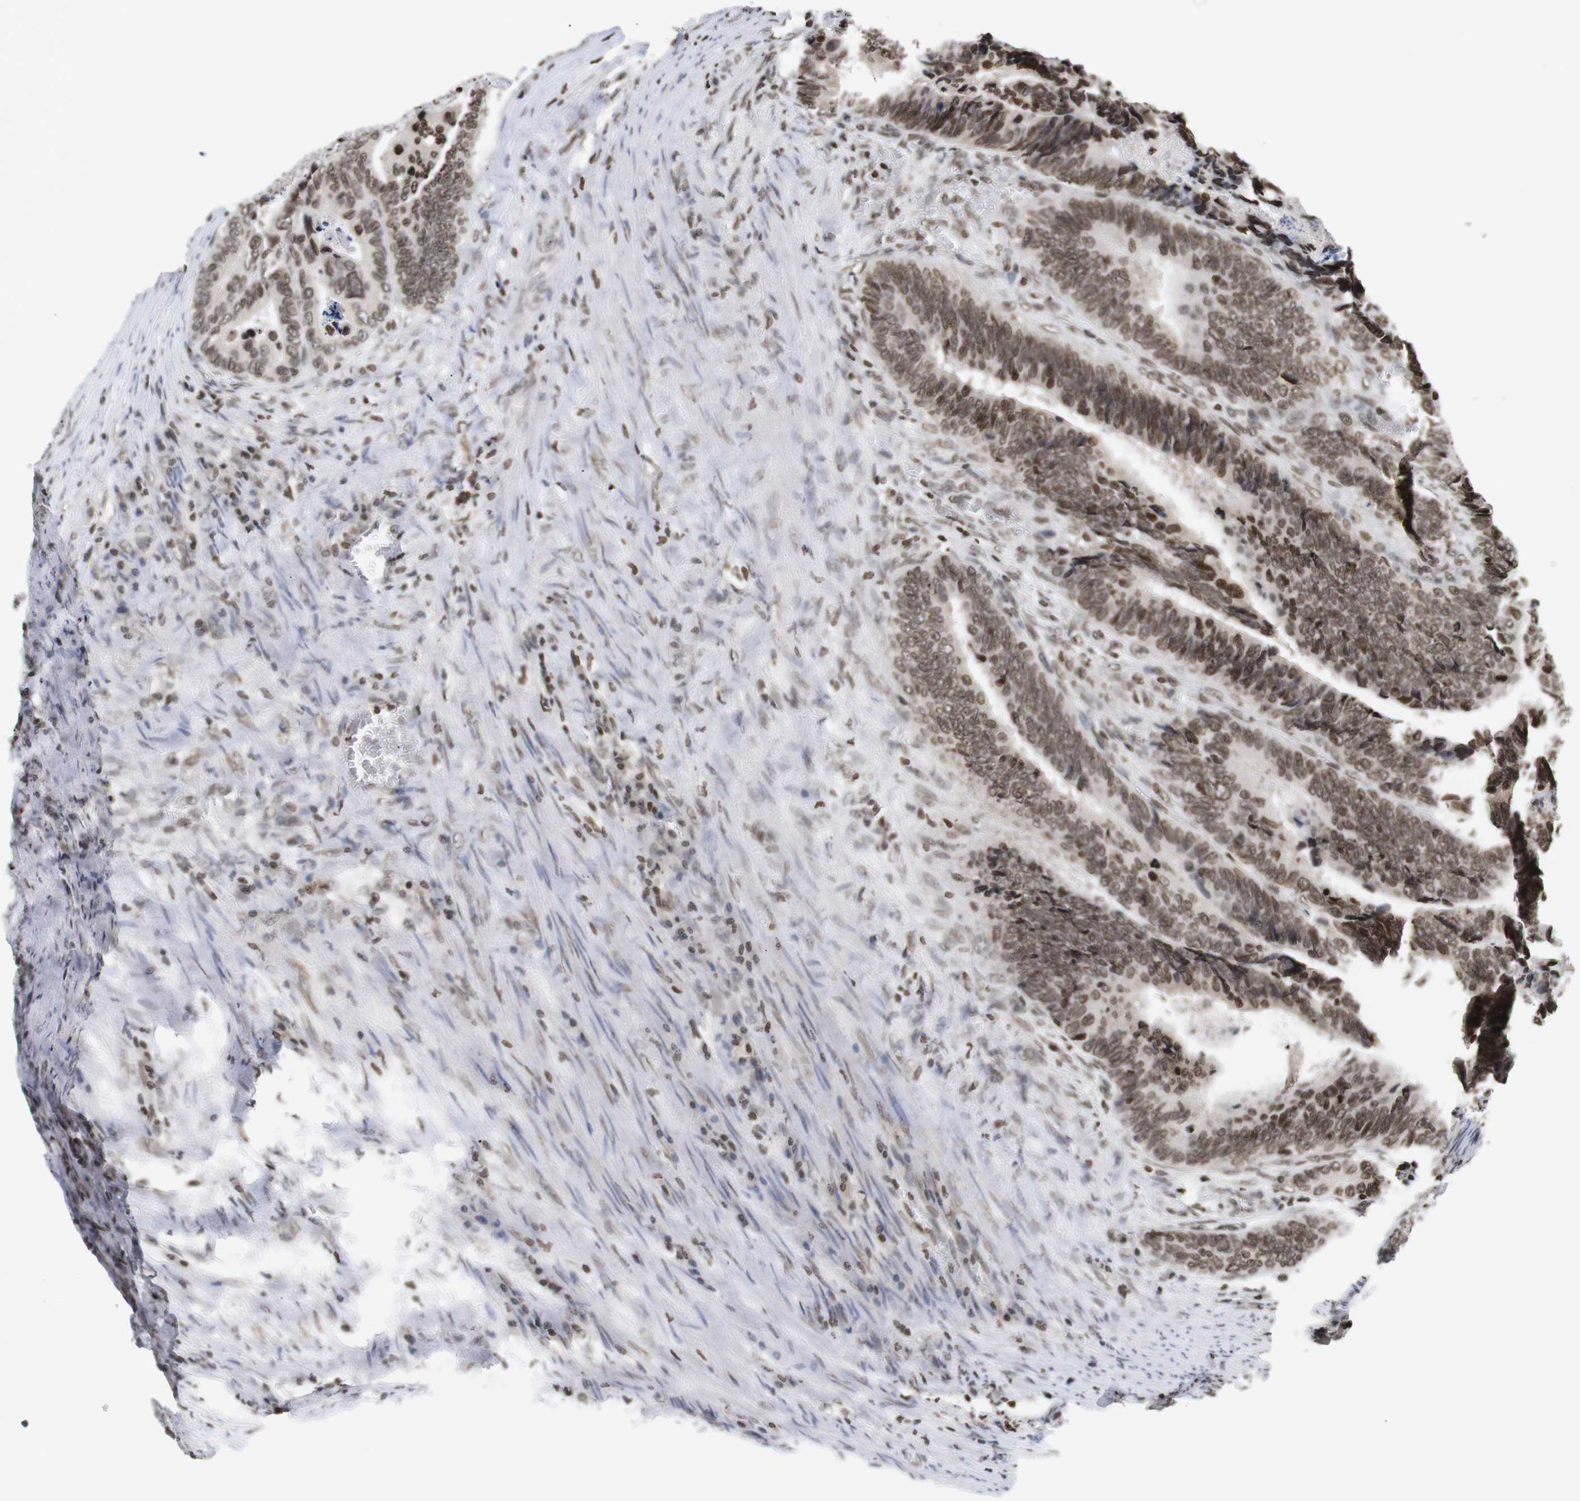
{"staining": {"intensity": "moderate", "quantity": ">75%", "location": "nuclear"}, "tissue": "colorectal cancer", "cell_type": "Tumor cells", "image_type": "cancer", "snomed": [{"axis": "morphology", "description": "Adenocarcinoma, NOS"}, {"axis": "topography", "description": "Colon"}], "caption": "Protein expression analysis of adenocarcinoma (colorectal) exhibits moderate nuclear expression in approximately >75% of tumor cells. Nuclei are stained in blue.", "gene": "ETV5", "patient": {"sex": "male", "age": 72}}